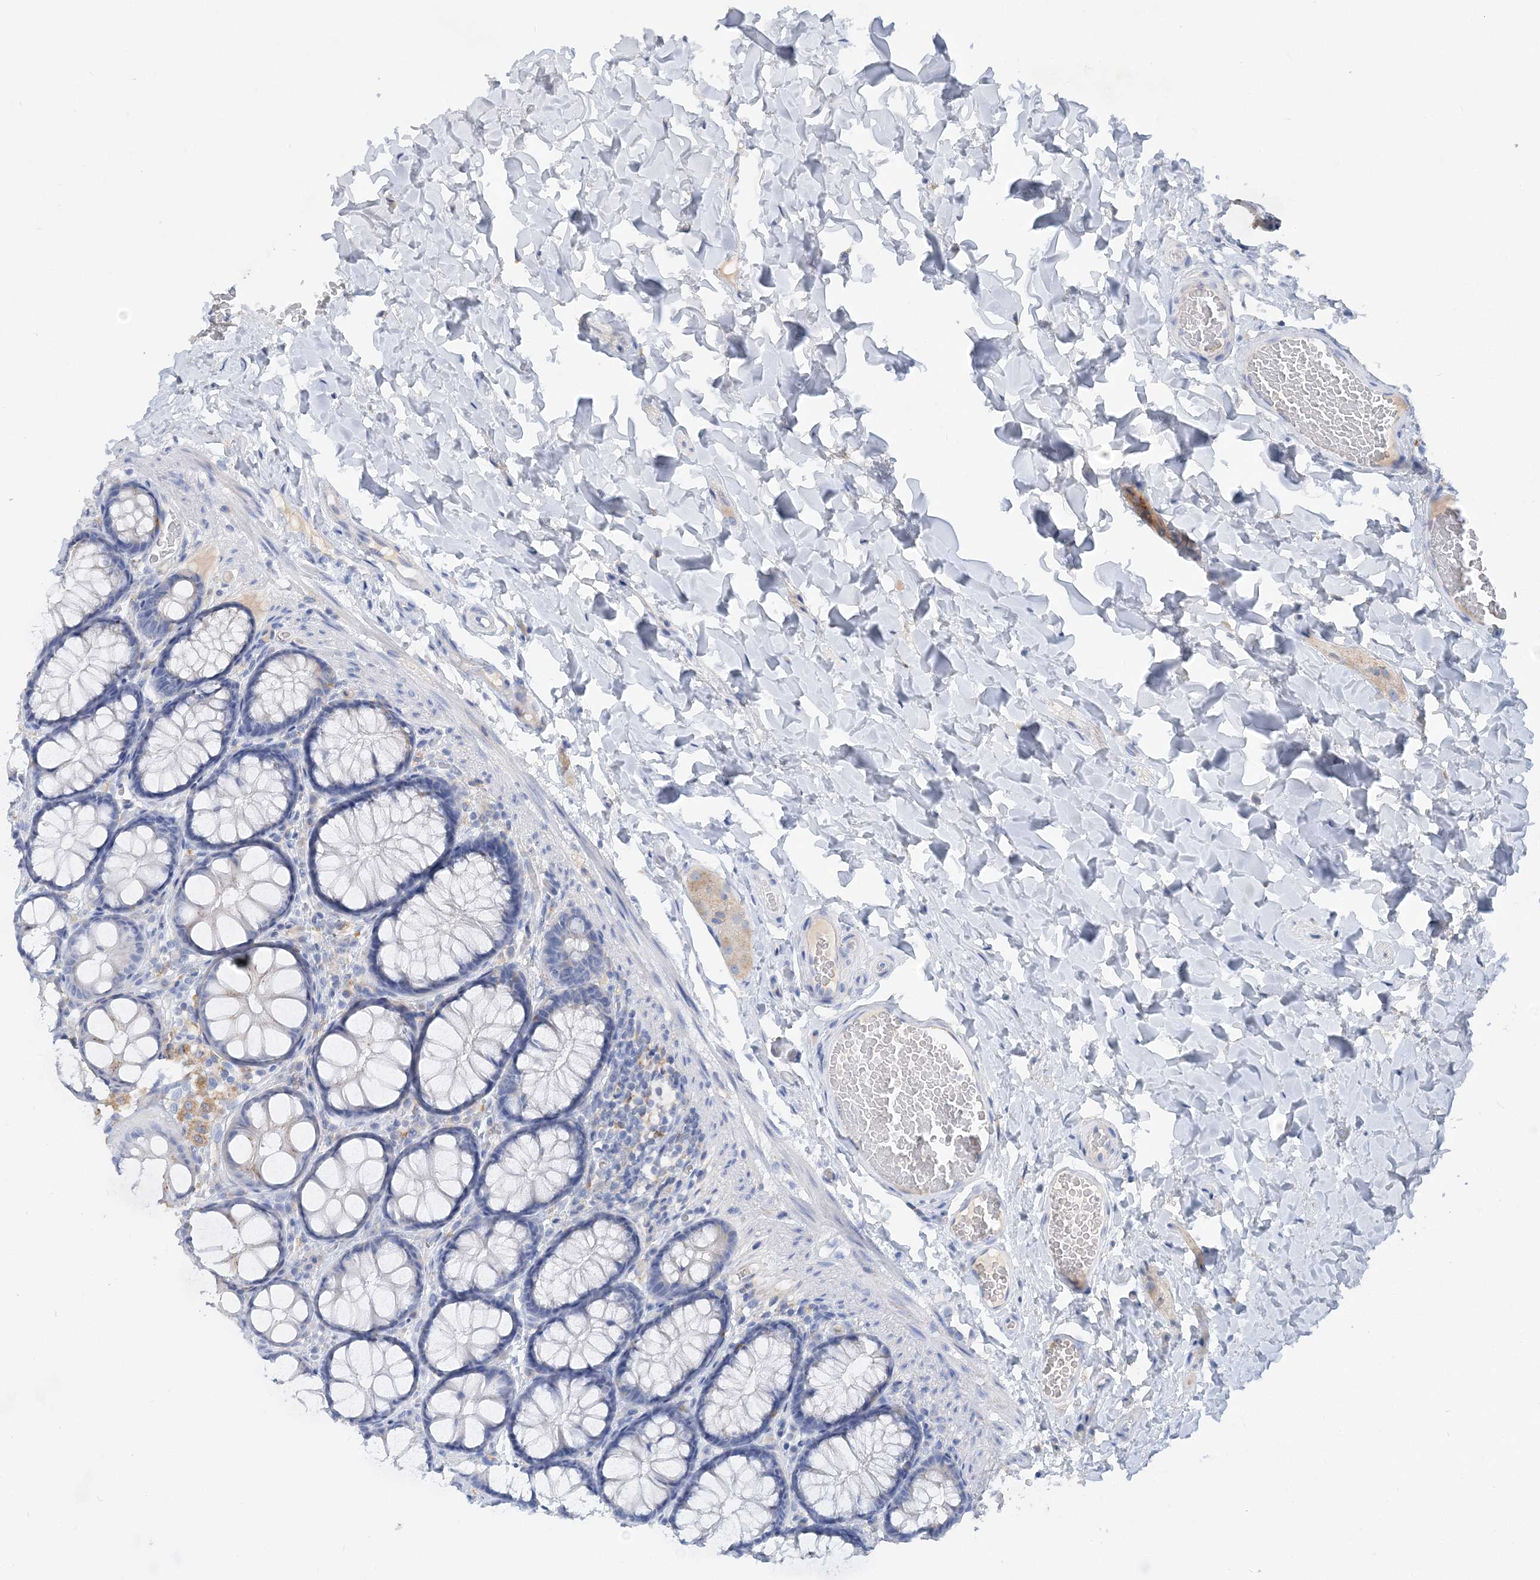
{"staining": {"intensity": "negative", "quantity": "none", "location": "none"}, "tissue": "colon", "cell_type": "Endothelial cells", "image_type": "normal", "snomed": [{"axis": "morphology", "description": "Normal tissue, NOS"}, {"axis": "topography", "description": "Colon"}], "caption": "Immunohistochemical staining of benign human colon displays no significant expression in endothelial cells. (DAB immunohistochemistry (IHC) visualized using brightfield microscopy, high magnification).", "gene": "GRINA", "patient": {"sex": "male", "age": 47}}